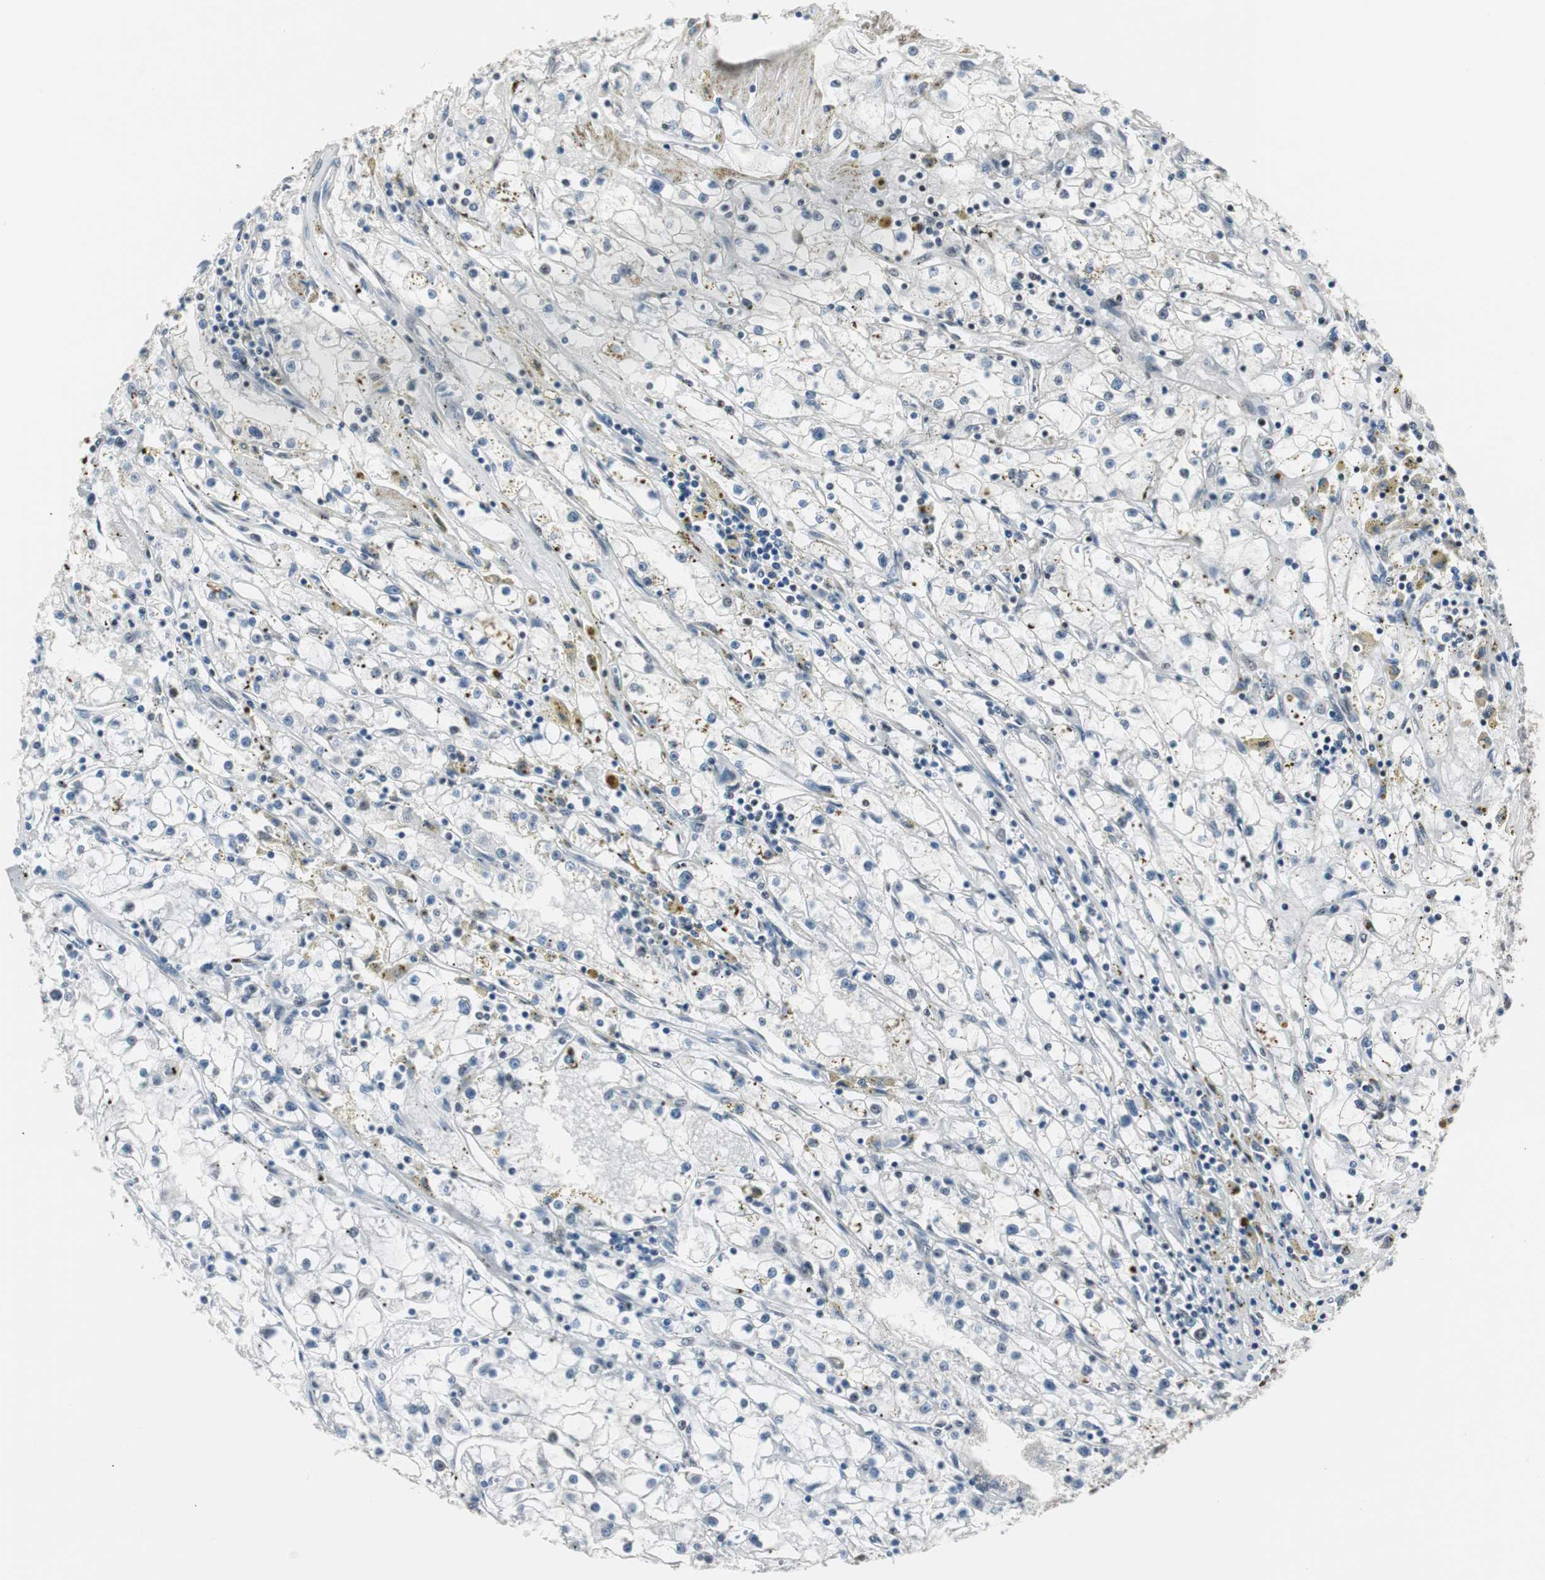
{"staining": {"intensity": "negative", "quantity": "none", "location": "none"}, "tissue": "renal cancer", "cell_type": "Tumor cells", "image_type": "cancer", "snomed": [{"axis": "morphology", "description": "Adenocarcinoma, NOS"}, {"axis": "topography", "description": "Kidney"}], "caption": "Immunohistochemical staining of human renal adenocarcinoma reveals no significant positivity in tumor cells.", "gene": "XRCC1", "patient": {"sex": "male", "age": 56}}